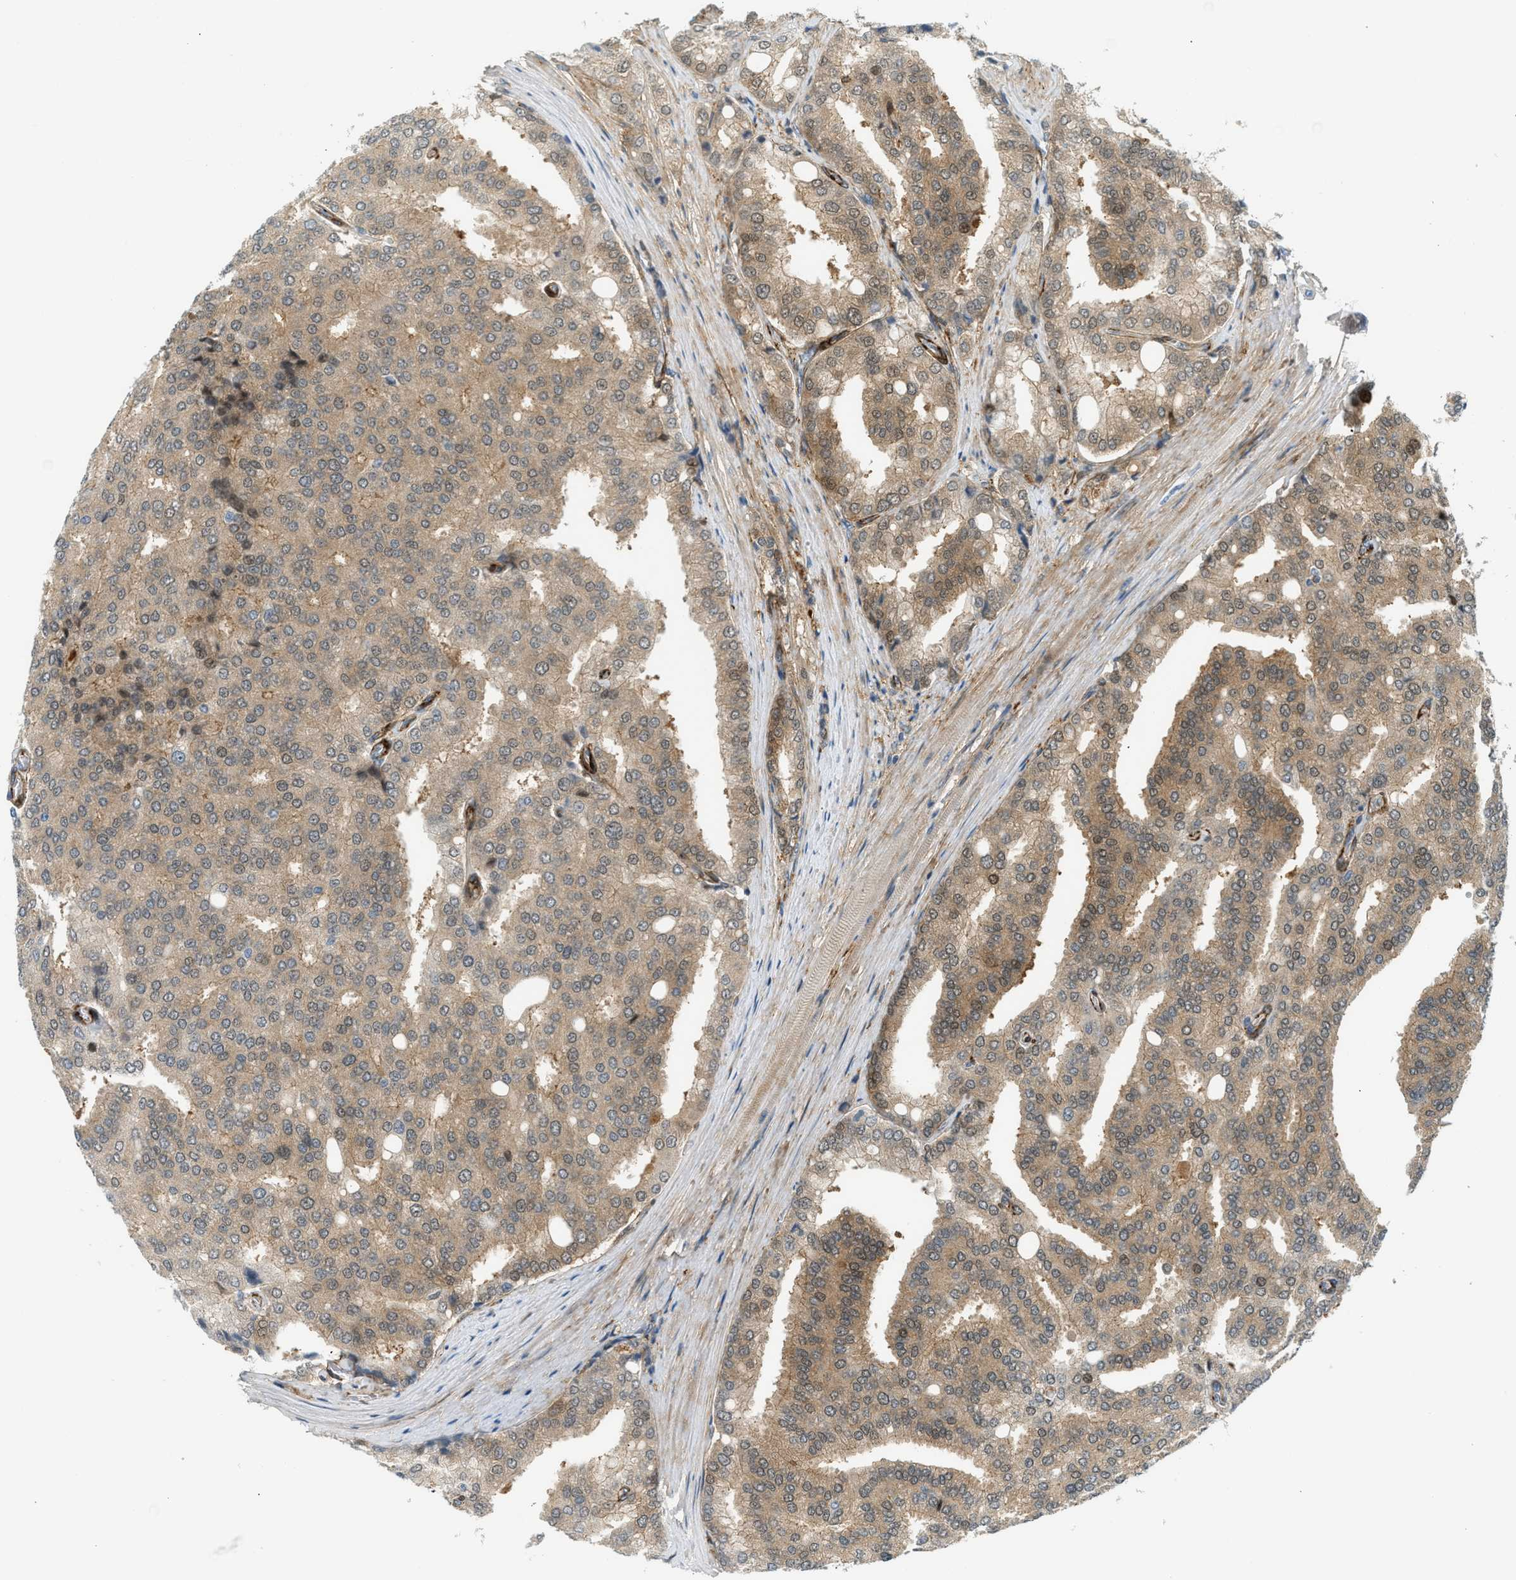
{"staining": {"intensity": "moderate", "quantity": ">75%", "location": "cytoplasmic/membranous"}, "tissue": "prostate cancer", "cell_type": "Tumor cells", "image_type": "cancer", "snomed": [{"axis": "morphology", "description": "Adenocarcinoma, High grade"}, {"axis": "topography", "description": "Prostate"}], "caption": "Tumor cells reveal medium levels of moderate cytoplasmic/membranous positivity in approximately >75% of cells in human adenocarcinoma (high-grade) (prostate).", "gene": "EDNRA", "patient": {"sex": "male", "age": 50}}